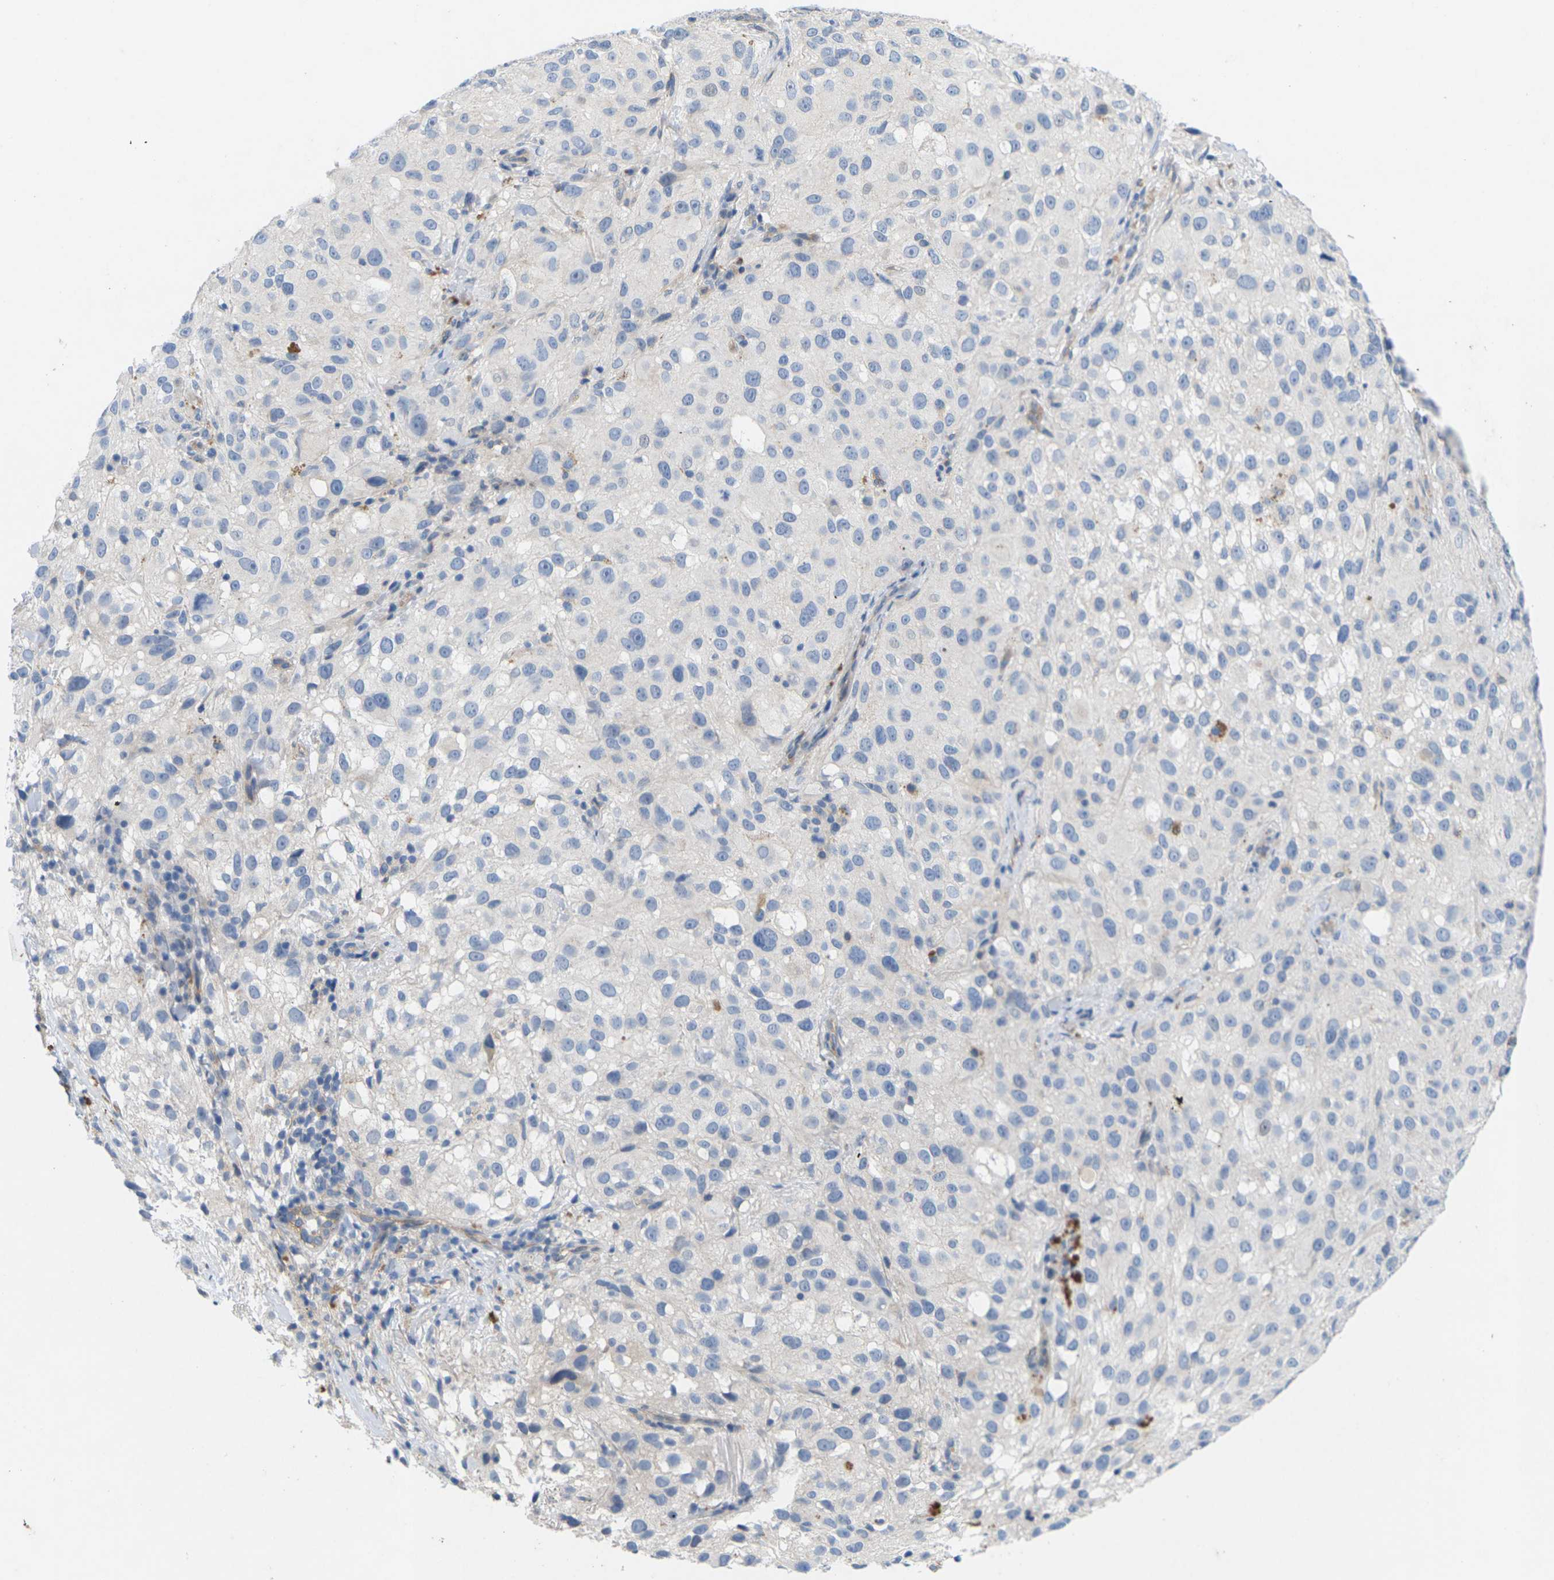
{"staining": {"intensity": "negative", "quantity": "none", "location": "none"}, "tissue": "melanoma", "cell_type": "Tumor cells", "image_type": "cancer", "snomed": [{"axis": "morphology", "description": "Necrosis, NOS"}, {"axis": "morphology", "description": "Malignant melanoma, NOS"}, {"axis": "topography", "description": "Skin"}], "caption": "An IHC image of malignant melanoma is shown. There is no staining in tumor cells of malignant melanoma.", "gene": "ITGA5", "patient": {"sex": "female", "age": 87}}